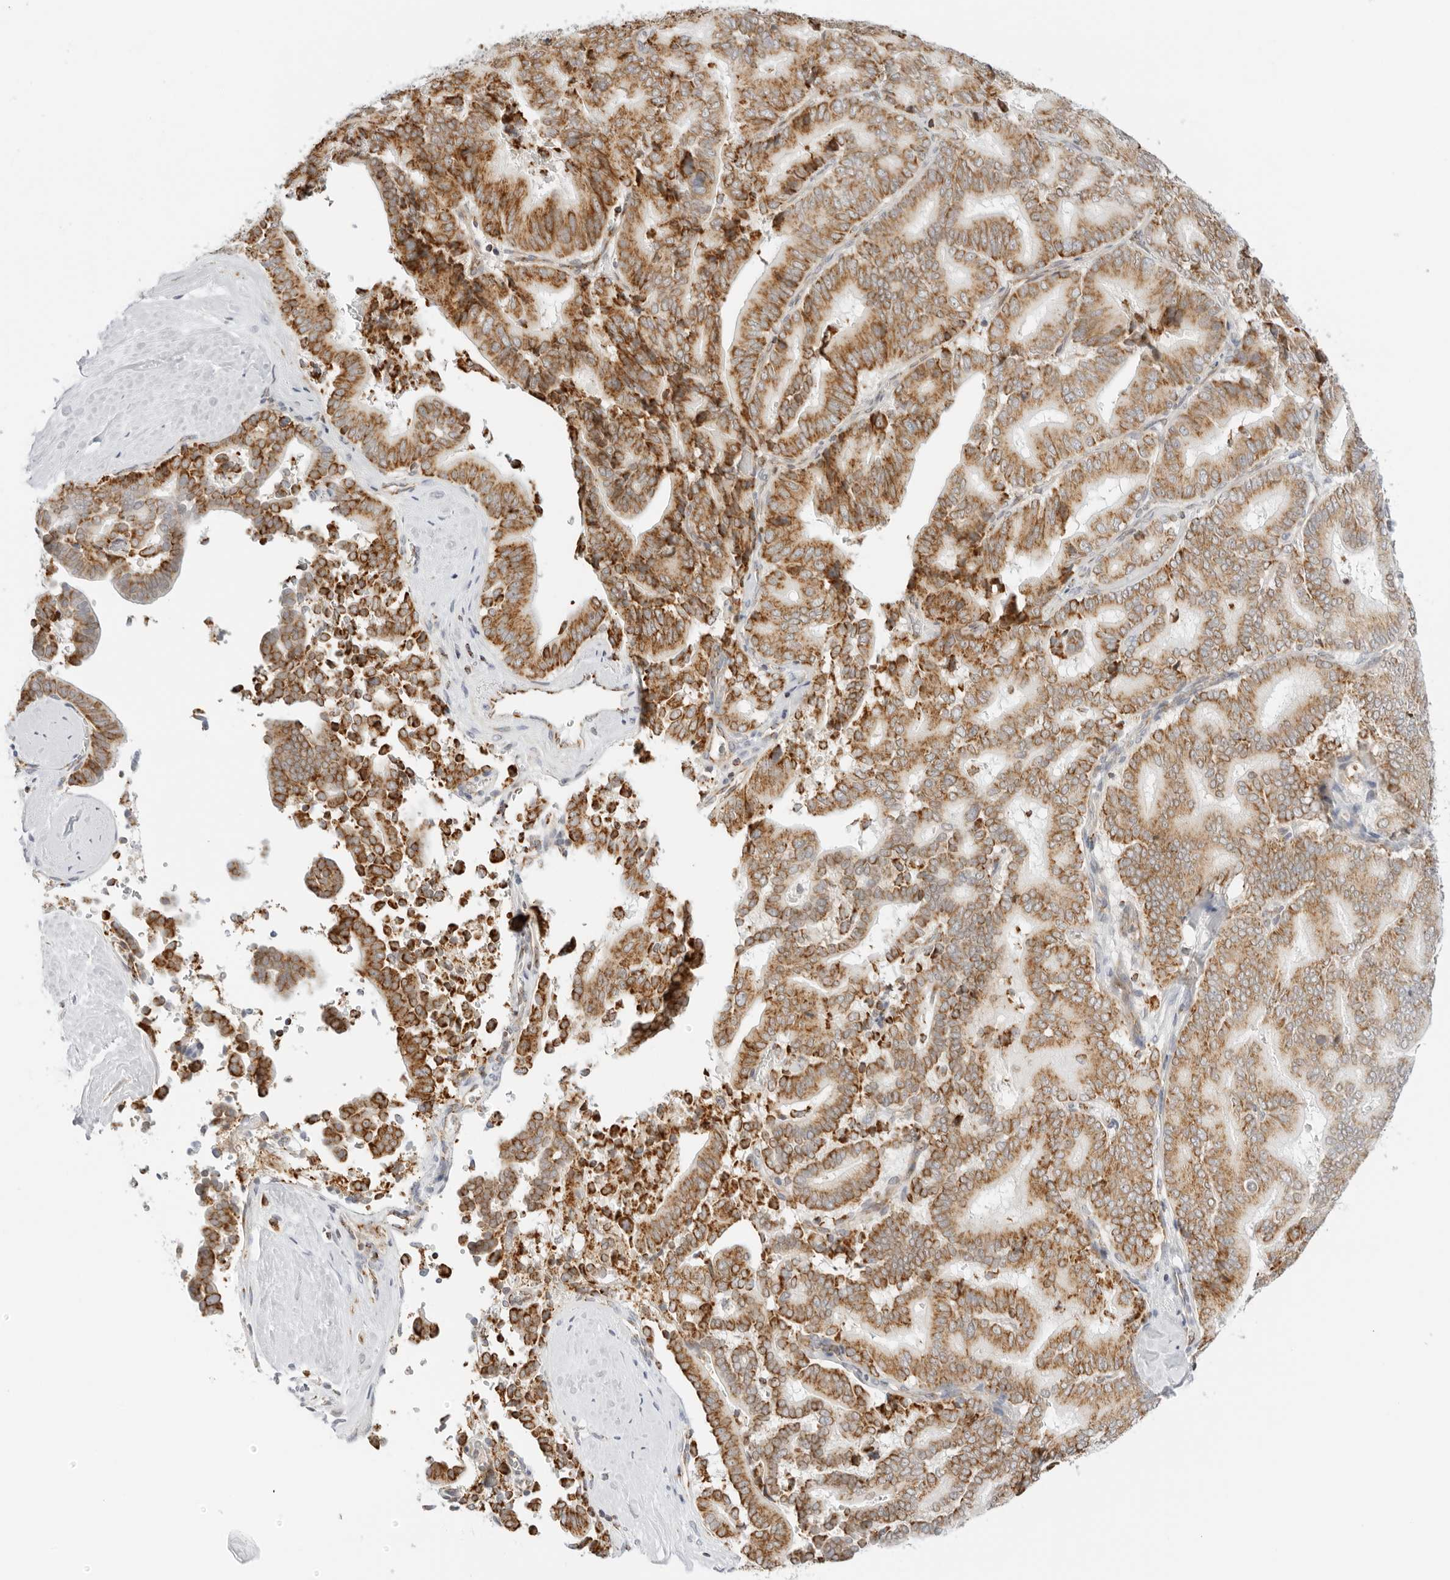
{"staining": {"intensity": "strong", "quantity": ">75%", "location": "cytoplasmic/membranous"}, "tissue": "liver cancer", "cell_type": "Tumor cells", "image_type": "cancer", "snomed": [{"axis": "morphology", "description": "Cholangiocarcinoma"}, {"axis": "topography", "description": "Liver"}], "caption": "A high amount of strong cytoplasmic/membranous staining is identified in about >75% of tumor cells in liver cancer tissue. (brown staining indicates protein expression, while blue staining denotes nuclei).", "gene": "RC3H1", "patient": {"sex": "female", "age": 75}}